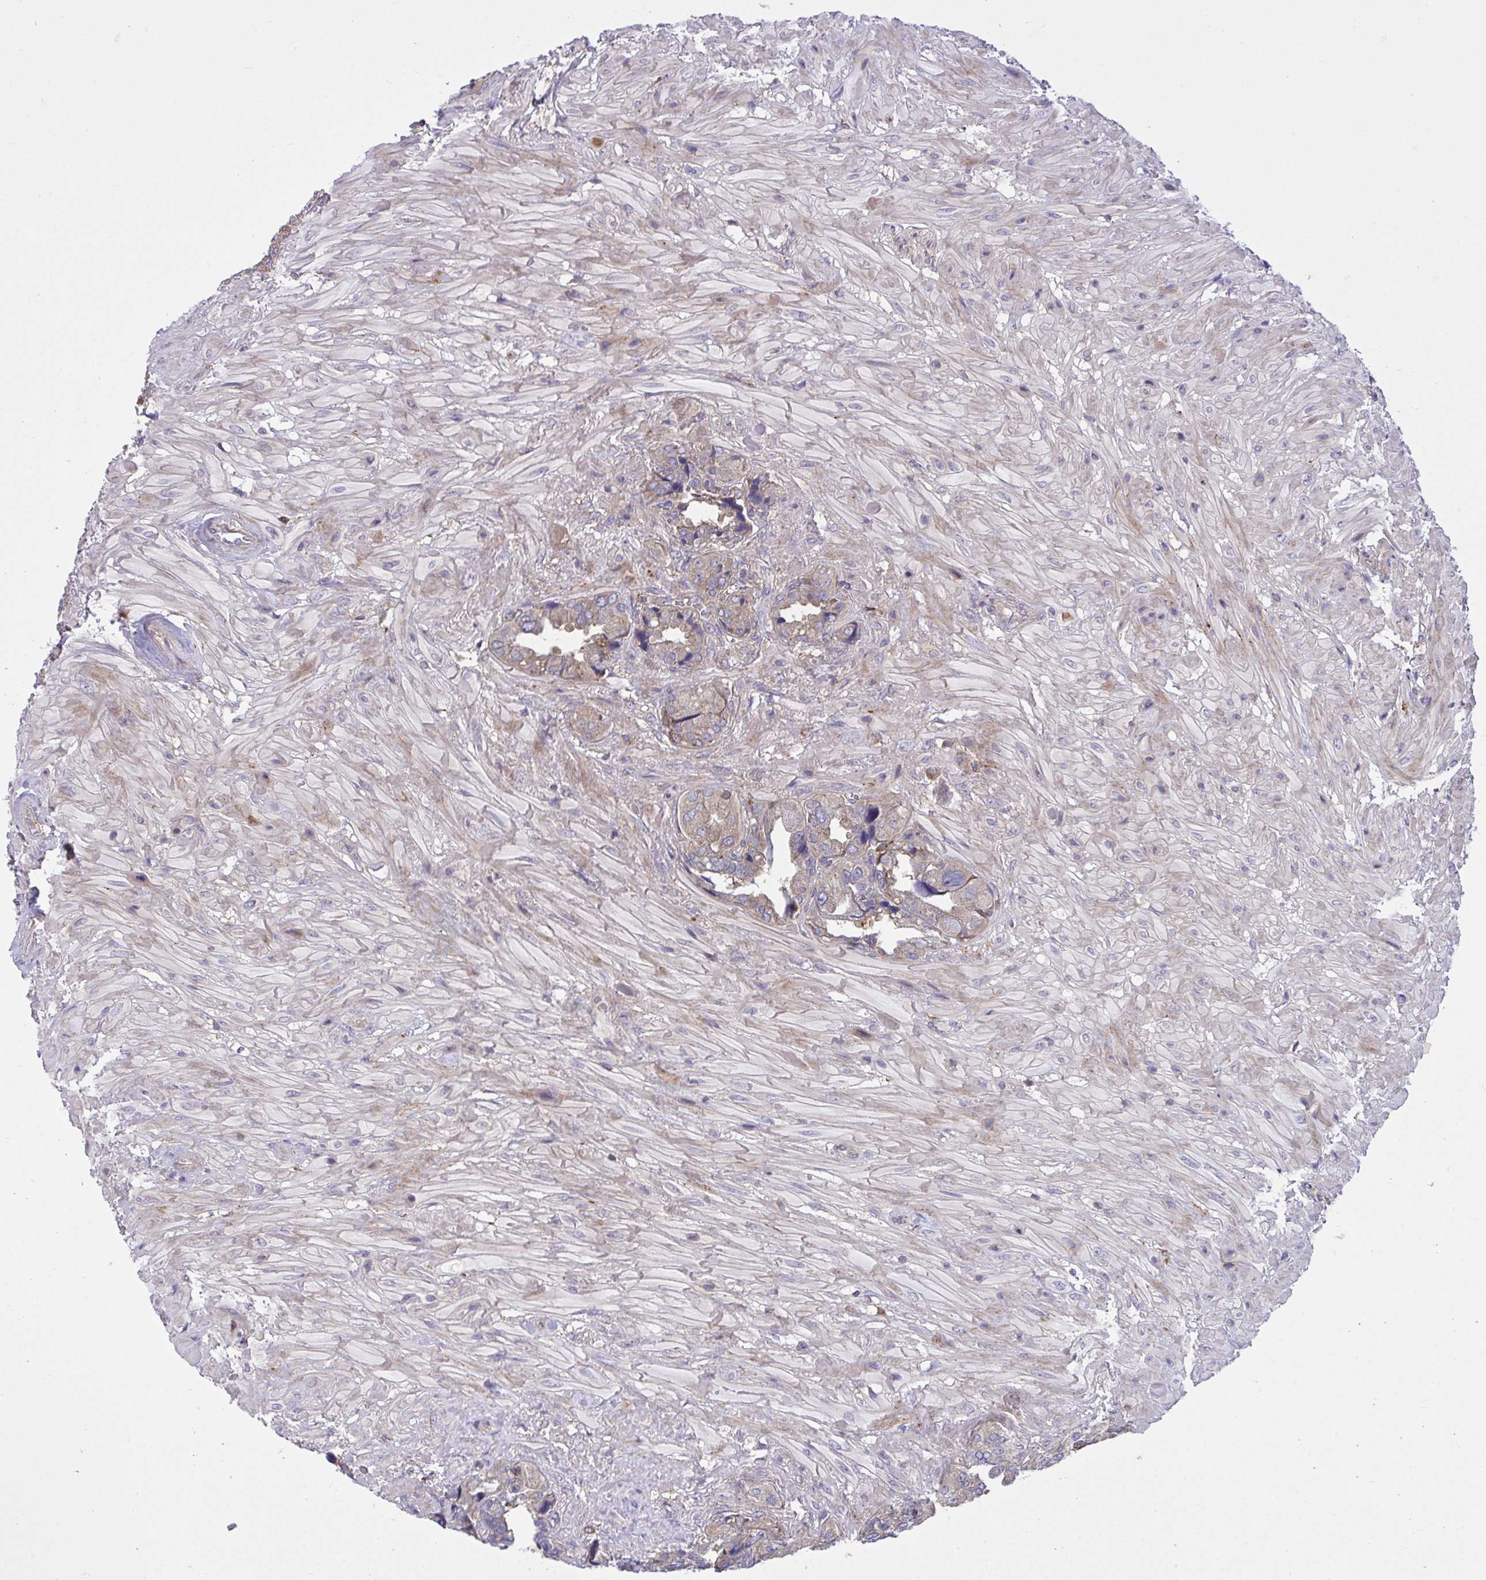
{"staining": {"intensity": "weak", "quantity": ">75%", "location": "cytoplasmic/membranous"}, "tissue": "seminal vesicle", "cell_type": "Glandular cells", "image_type": "normal", "snomed": [{"axis": "morphology", "description": "Normal tissue, NOS"}, {"axis": "topography", "description": "Seminal veicle"}], "caption": "A high-resolution micrograph shows IHC staining of normal seminal vesicle, which displays weak cytoplasmic/membranous staining in about >75% of glandular cells.", "gene": "GRB14", "patient": {"sex": "male", "age": 55}}